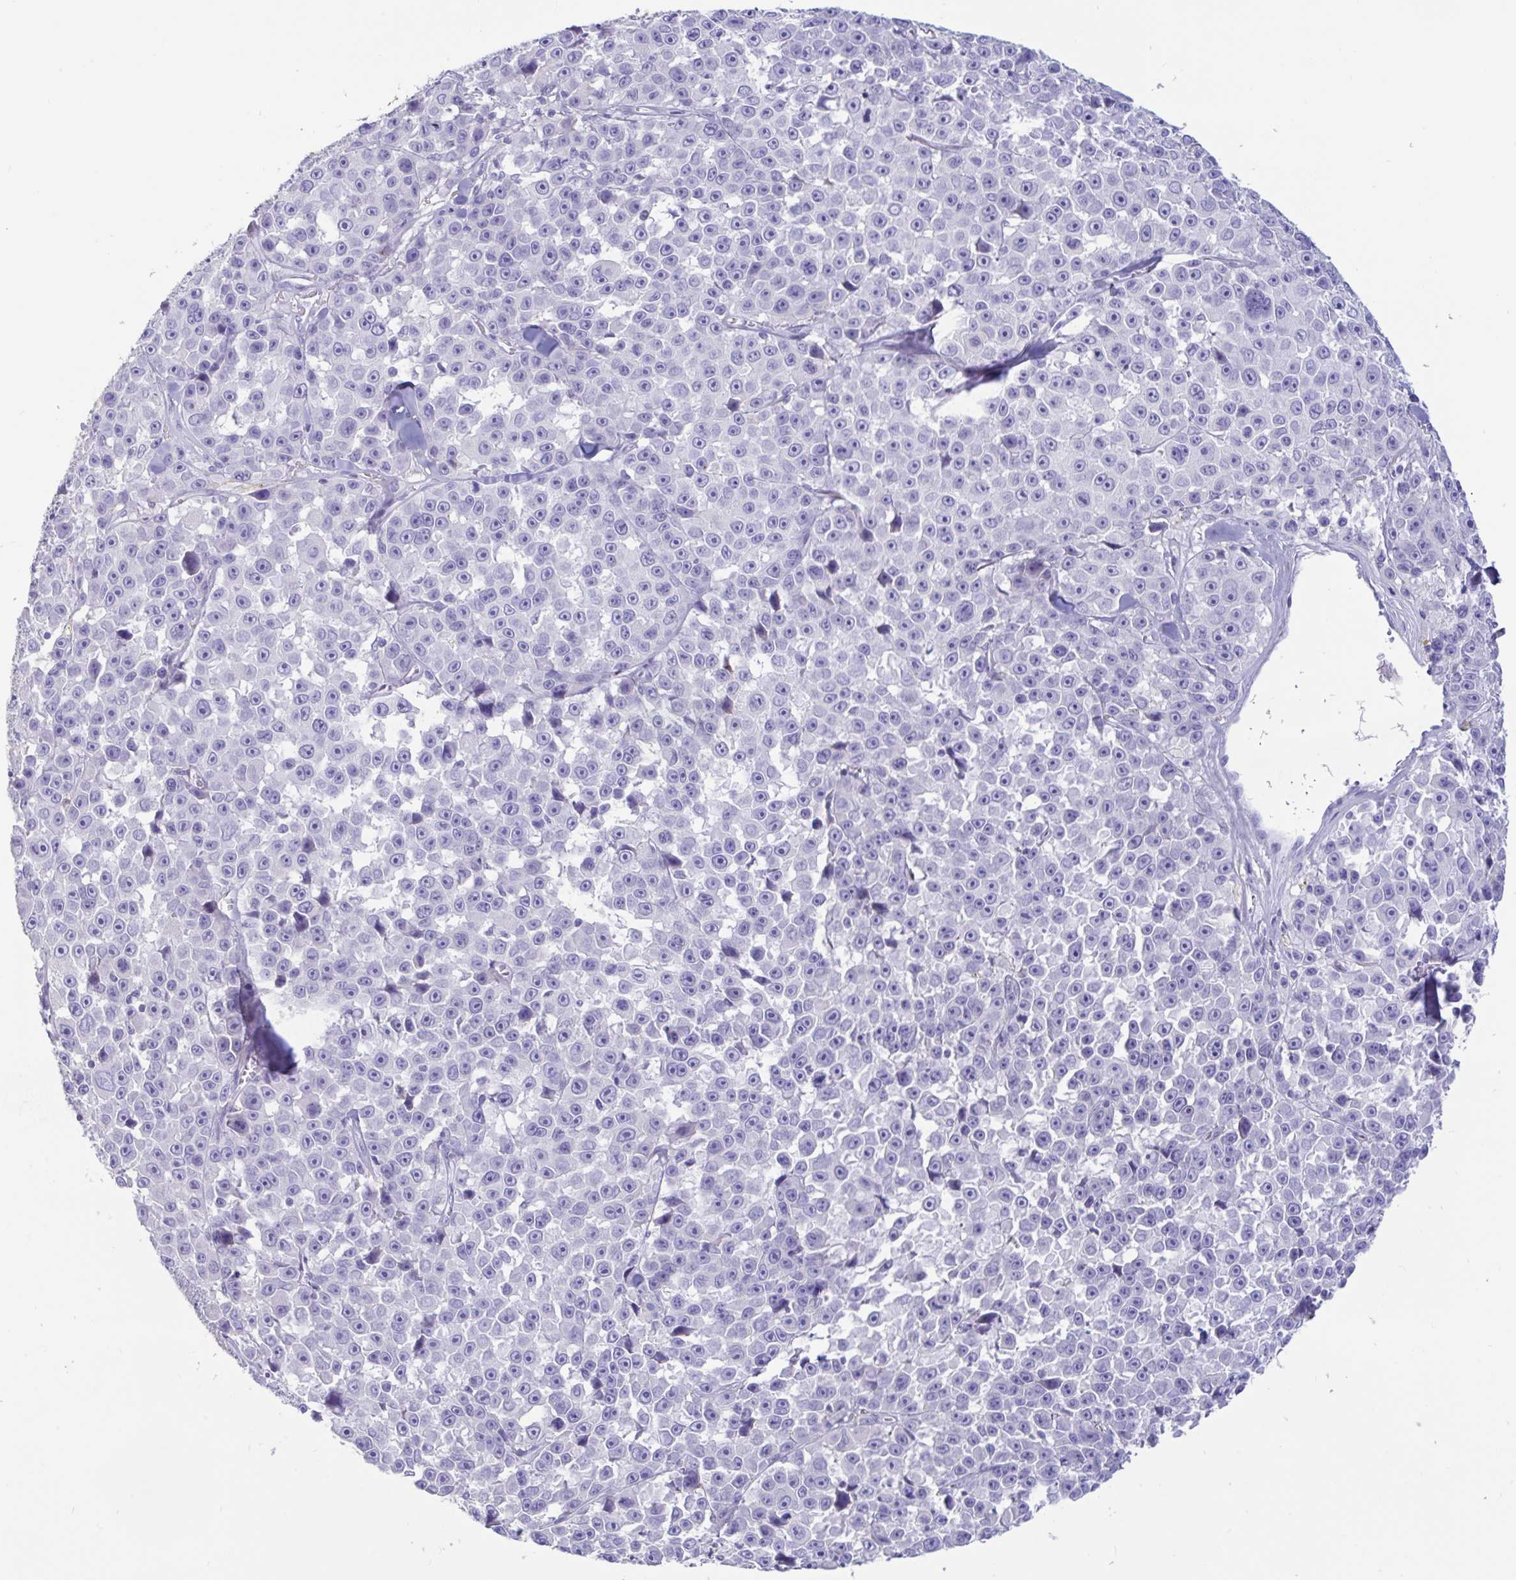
{"staining": {"intensity": "negative", "quantity": "none", "location": "none"}, "tissue": "melanoma", "cell_type": "Tumor cells", "image_type": "cancer", "snomed": [{"axis": "morphology", "description": "Malignant melanoma, NOS"}, {"axis": "topography", "description": "Skin"}], "caption": "DAB (3,3'-diaminobenzidine) immunohistochemical staining of human malignant melanoma shows no significant expression in tumor cells.", "gene": "TNNC1", "patient": {"sex": "female", "age": 66}}